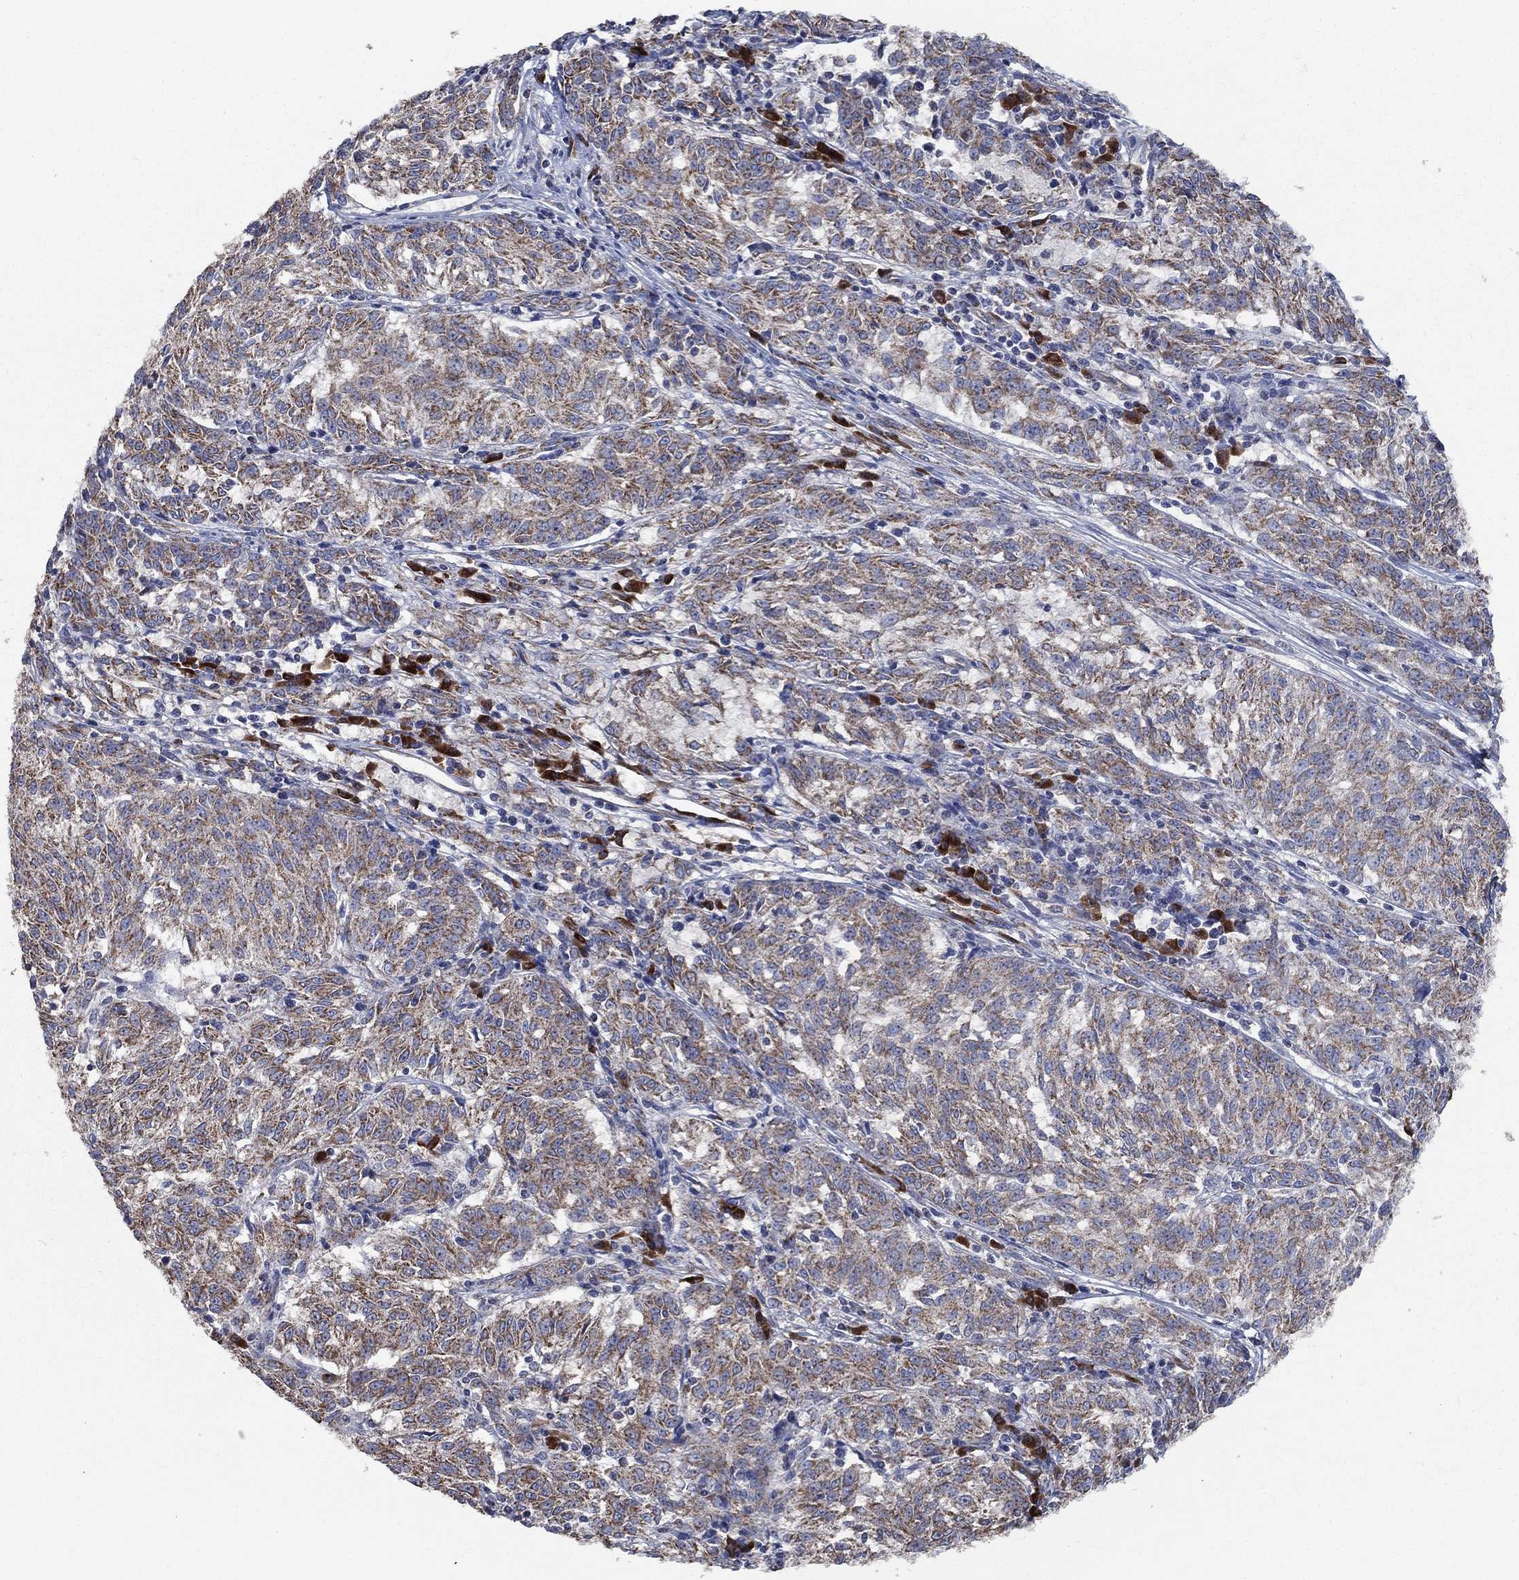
{"staining": {"intensity": "moderate", "quantity": "25%-75%", "location": "cytoplasmic/membranous"}, "tissue": "melanoma", "cell_type": "Tumor cells", "image_type": "cancer", "snomed": [{"axis": "morphology", "description": "Malignant melanoma, NOS"}, {"axis": "topography", "description": "Skin"}], "caption": "A micrograph of malignant melanoma stained for a protein displays moderate cytoplasmic/membranous brown staining in tumor cells.", "gene": "HID1", "patient": {"sex": "female", "age": 72}}